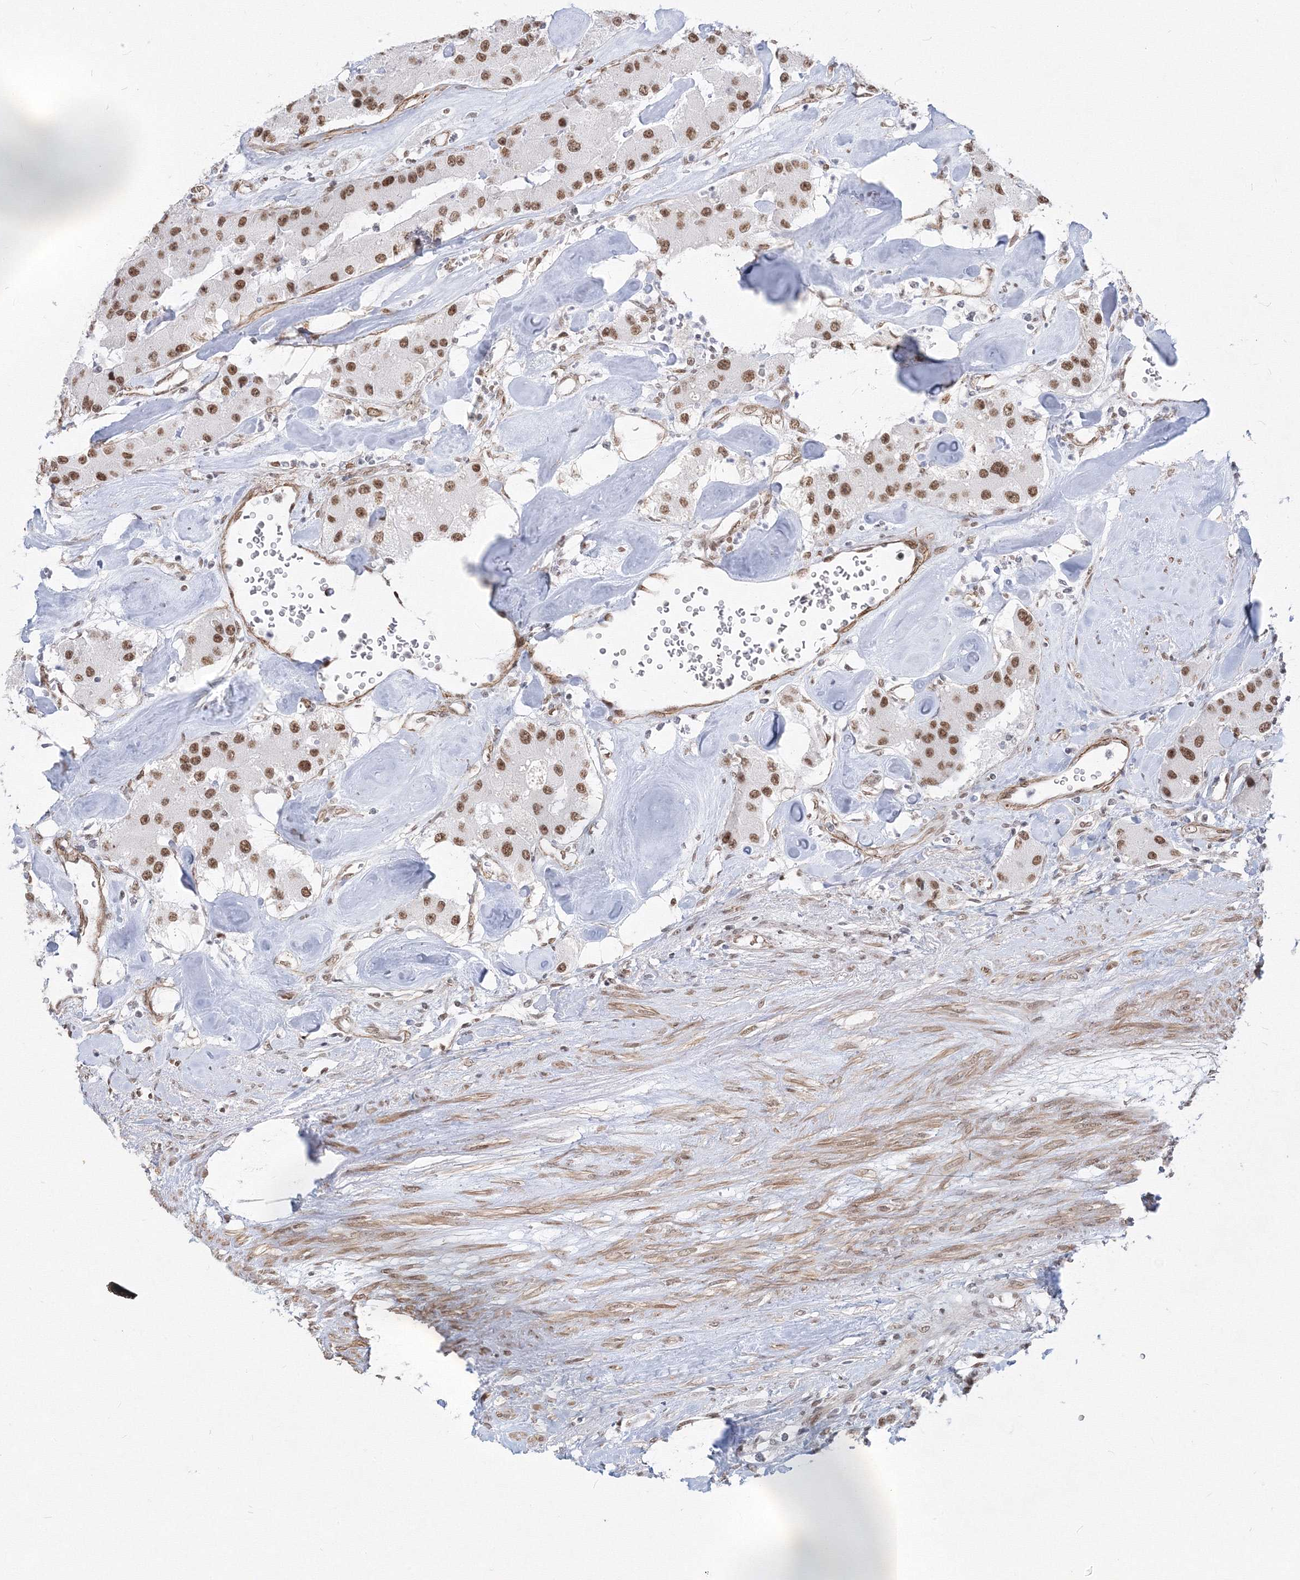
{"staining": {"intensity": "moderate", "quantity": ">75%", "location": "nuclear"}, "tissue": "carcinoid", "cell_type": "Tumor cells", "image_type": "cancer", "snomed": [{"axis": "morphology", "description": "Carcinoid, malignant, NOS"}, {"axis": "topography", "description": "Pancreas"}], "caption": "There is medium levels of moderate nuclear positivity in tumor cells of carcinoid (malignant), as demonstrated by immunohistochemical staining (brown color).", "gene": "ZNF638", "patient": {"sex": "male", "age": 41}}